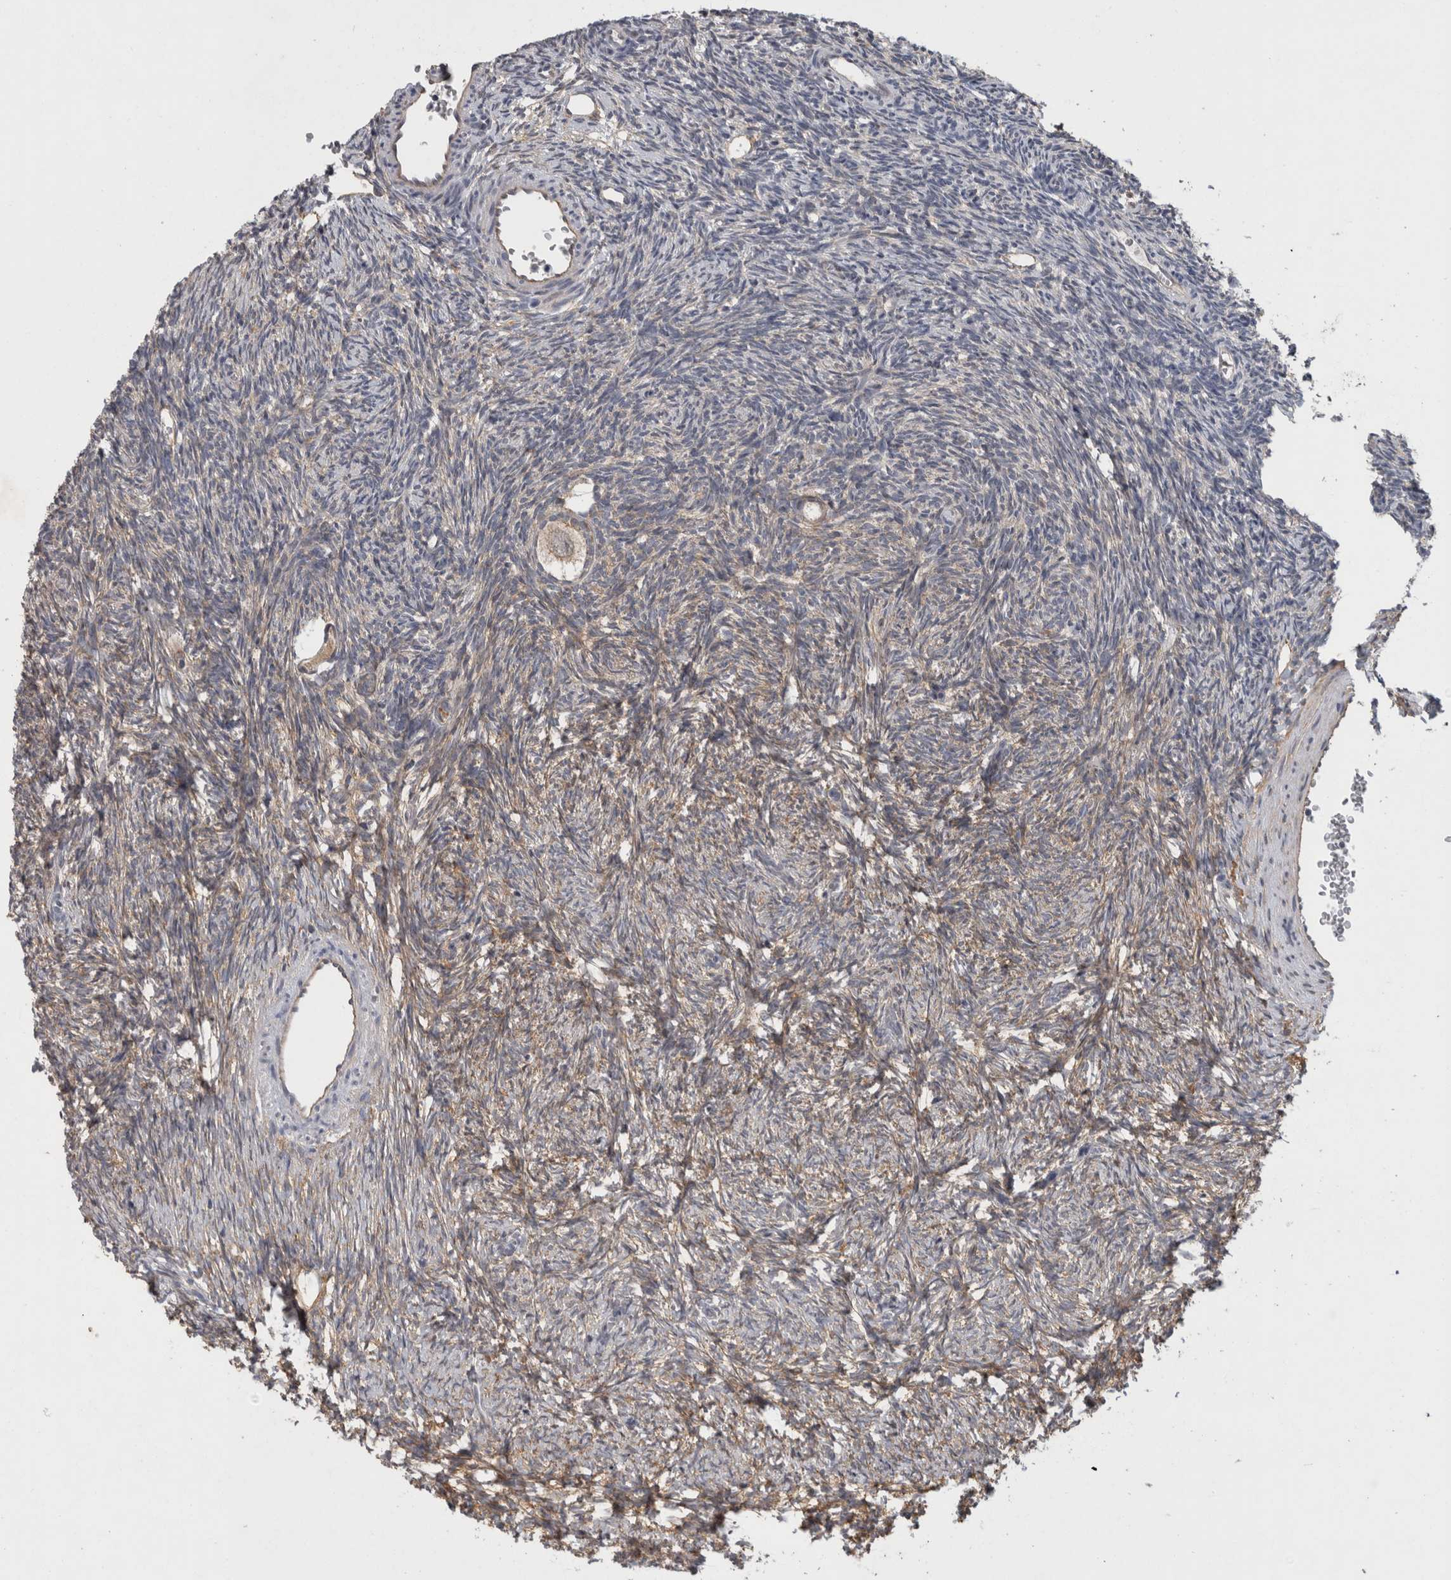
{"staining": {"intensity": "moderate", "quantity": ">75%", "location": "cytoplasmic/membranous"}, "tissue": "ovary", "cell_type": "Follicle cells", "image_type": "normal", "snomed": [{"axis": "morphology", "description": "Normal tissue, NOS"}, {"axis": "topography", "description": "Ovary"}], "caption": "A brown stain shows moderate cytoplasmic/membranous staining of a protein in follicle cells of benign human ovary. (brown staining indicates protein expression, while blue staining denotes nuclei).", "gene": "RHPN1", "patient": {"sex": "female", "age": 34}}